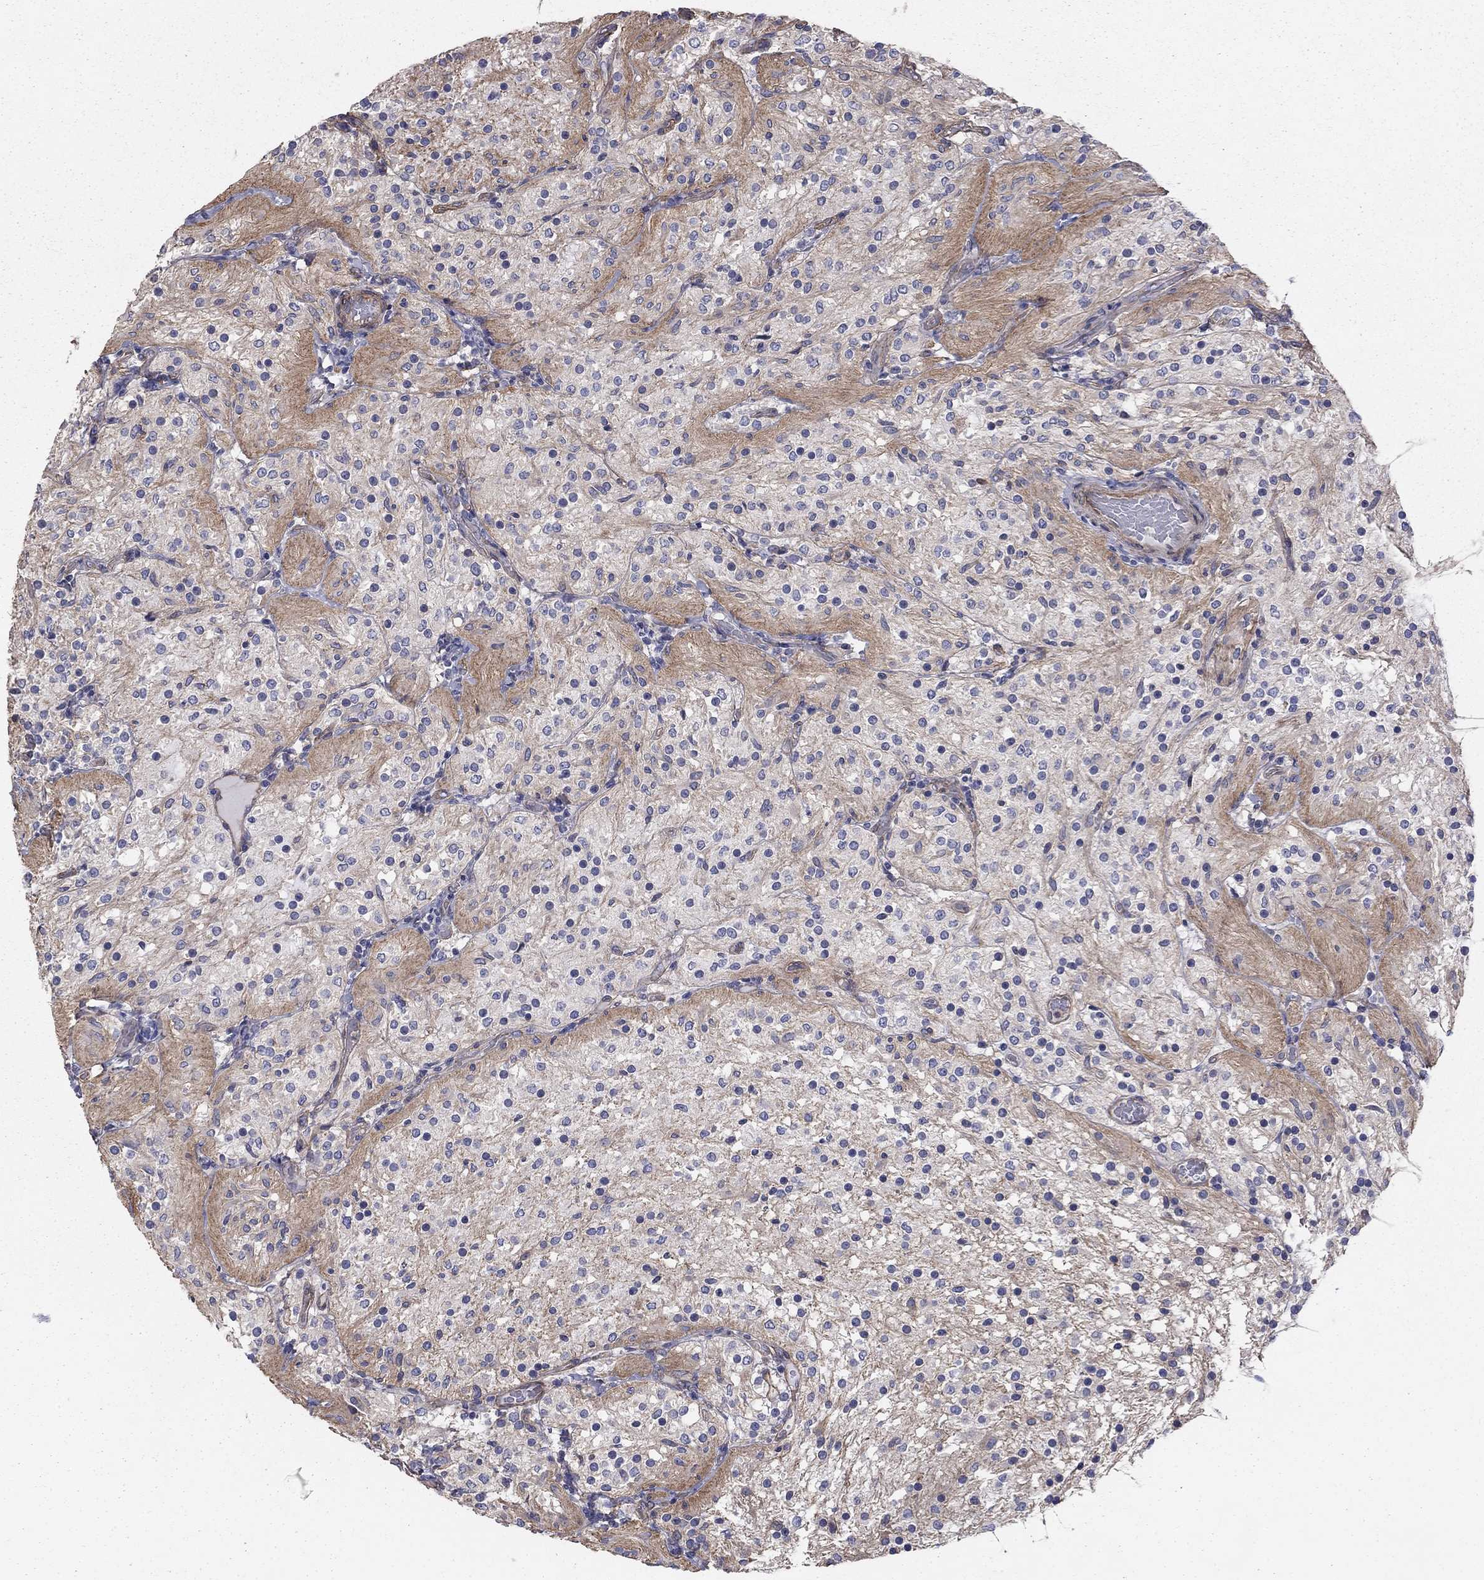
{"staining": {"intensity": "negative", "quantity": "none", "location": "none"}, "tissue": "glioma", "cell_type": "Tumor cells", "image_type": "cancer", "snomed": [{"axis": "morphology", "description": "Glioma, malignant, Low grade"}, {"axis": "topography", "description": "Brain"}], "caption": "Protein analysis of malignant glioma (low-grade) displays no significant positivity in tumor cells.", "gene": "TCHH", "patient": {"sex": "male", "age": 3}}